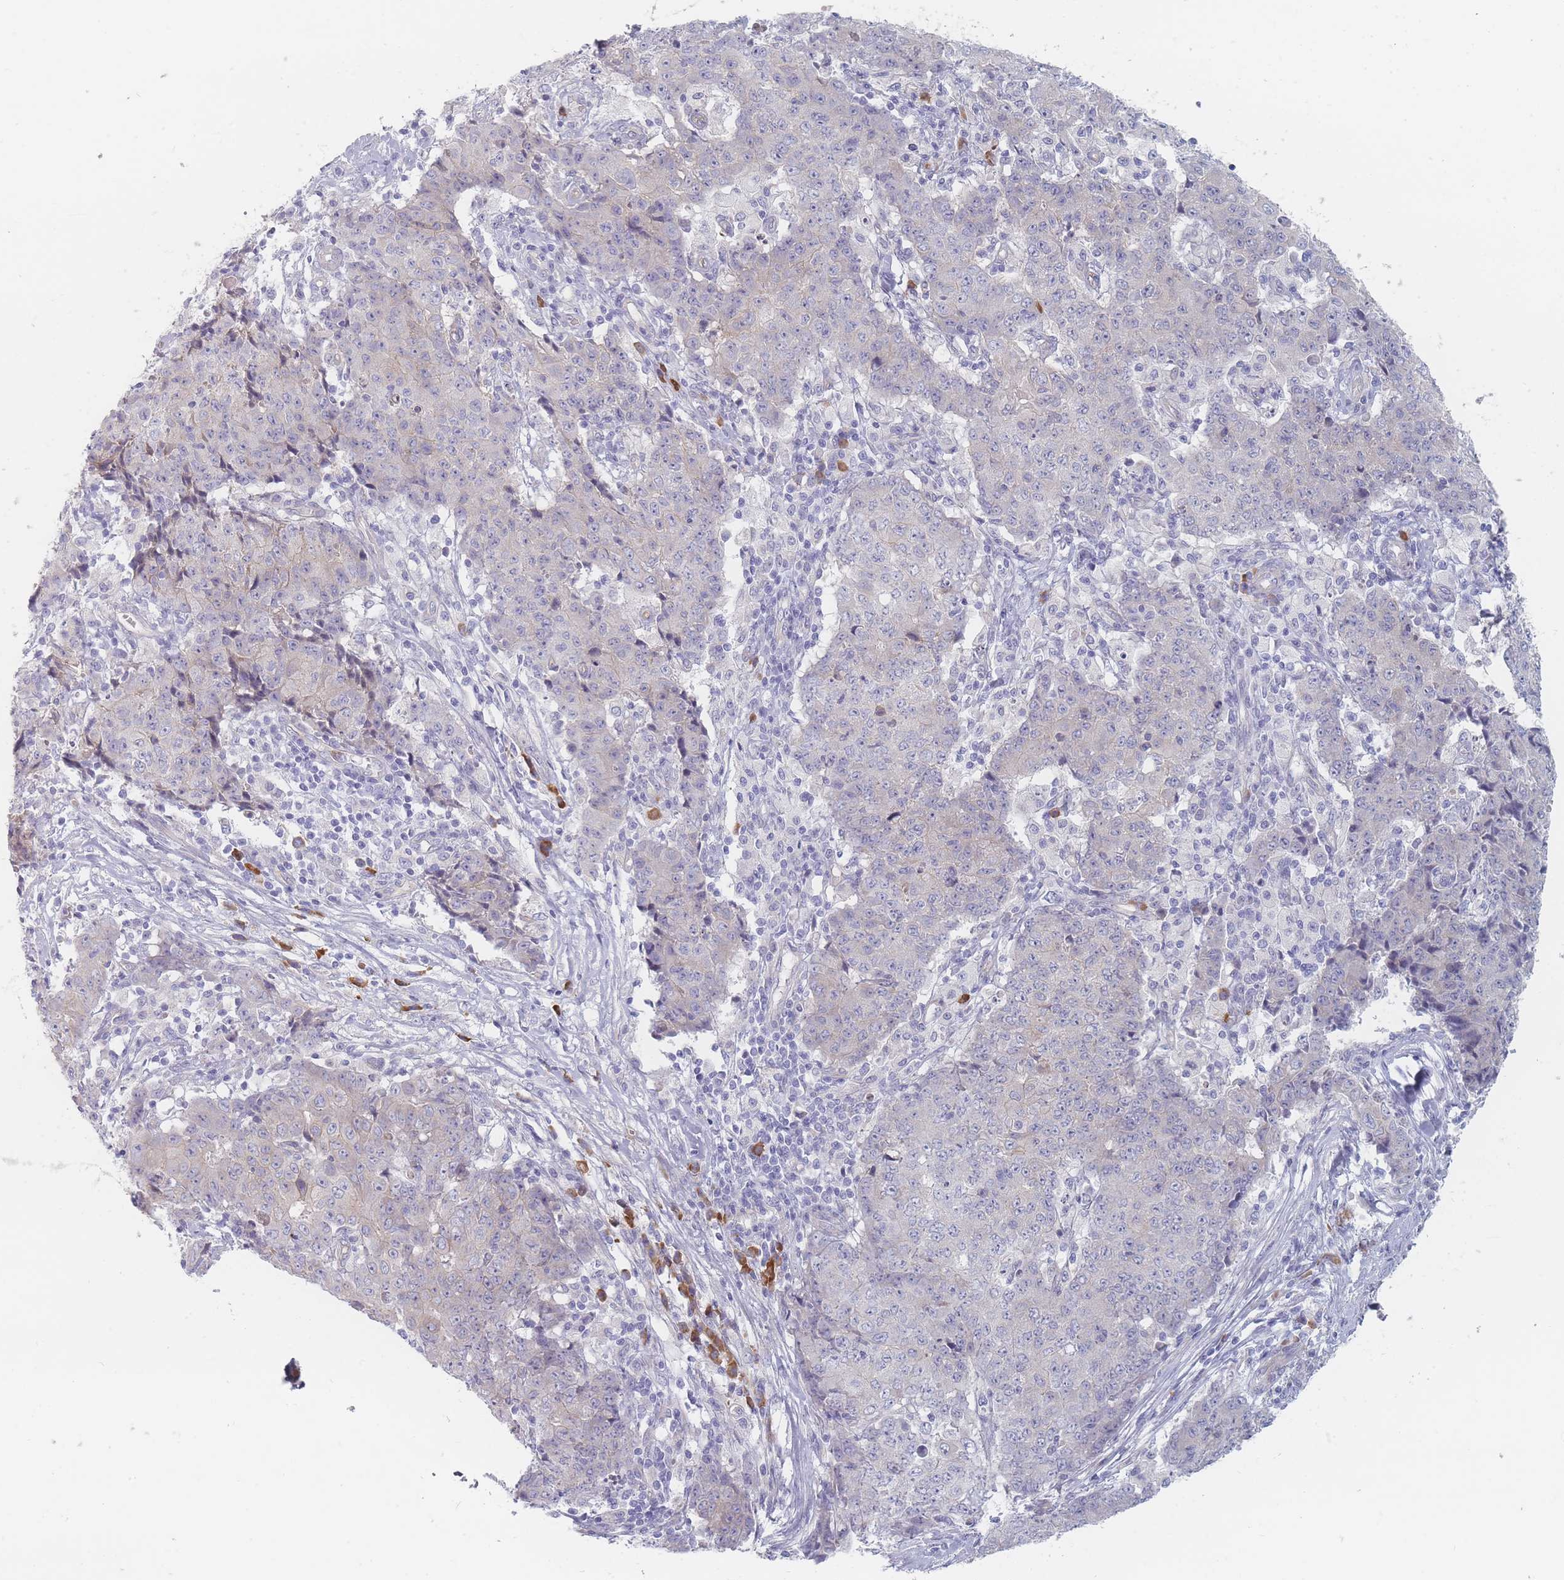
{"staining": {"intensity": "negative", "quantity": "none", "location": "none"}, "tissue": "ovarian cancer", "cell_type": "Tumor cells", "image_type": "cancer", "snomed": [{"axis": "morphology", "description": "Carcinoma, endometroid"}, {"axis": "topography", "description": "Ovary"}], "caption": "DAB (3,3'-diaminobenzidine) immunohistochemical staining of ovarian endometroid carcinoma displays no significant expression in tumor cells.", "gene": "ERBIN", "patient": {"sex": "female", "age": 42}}